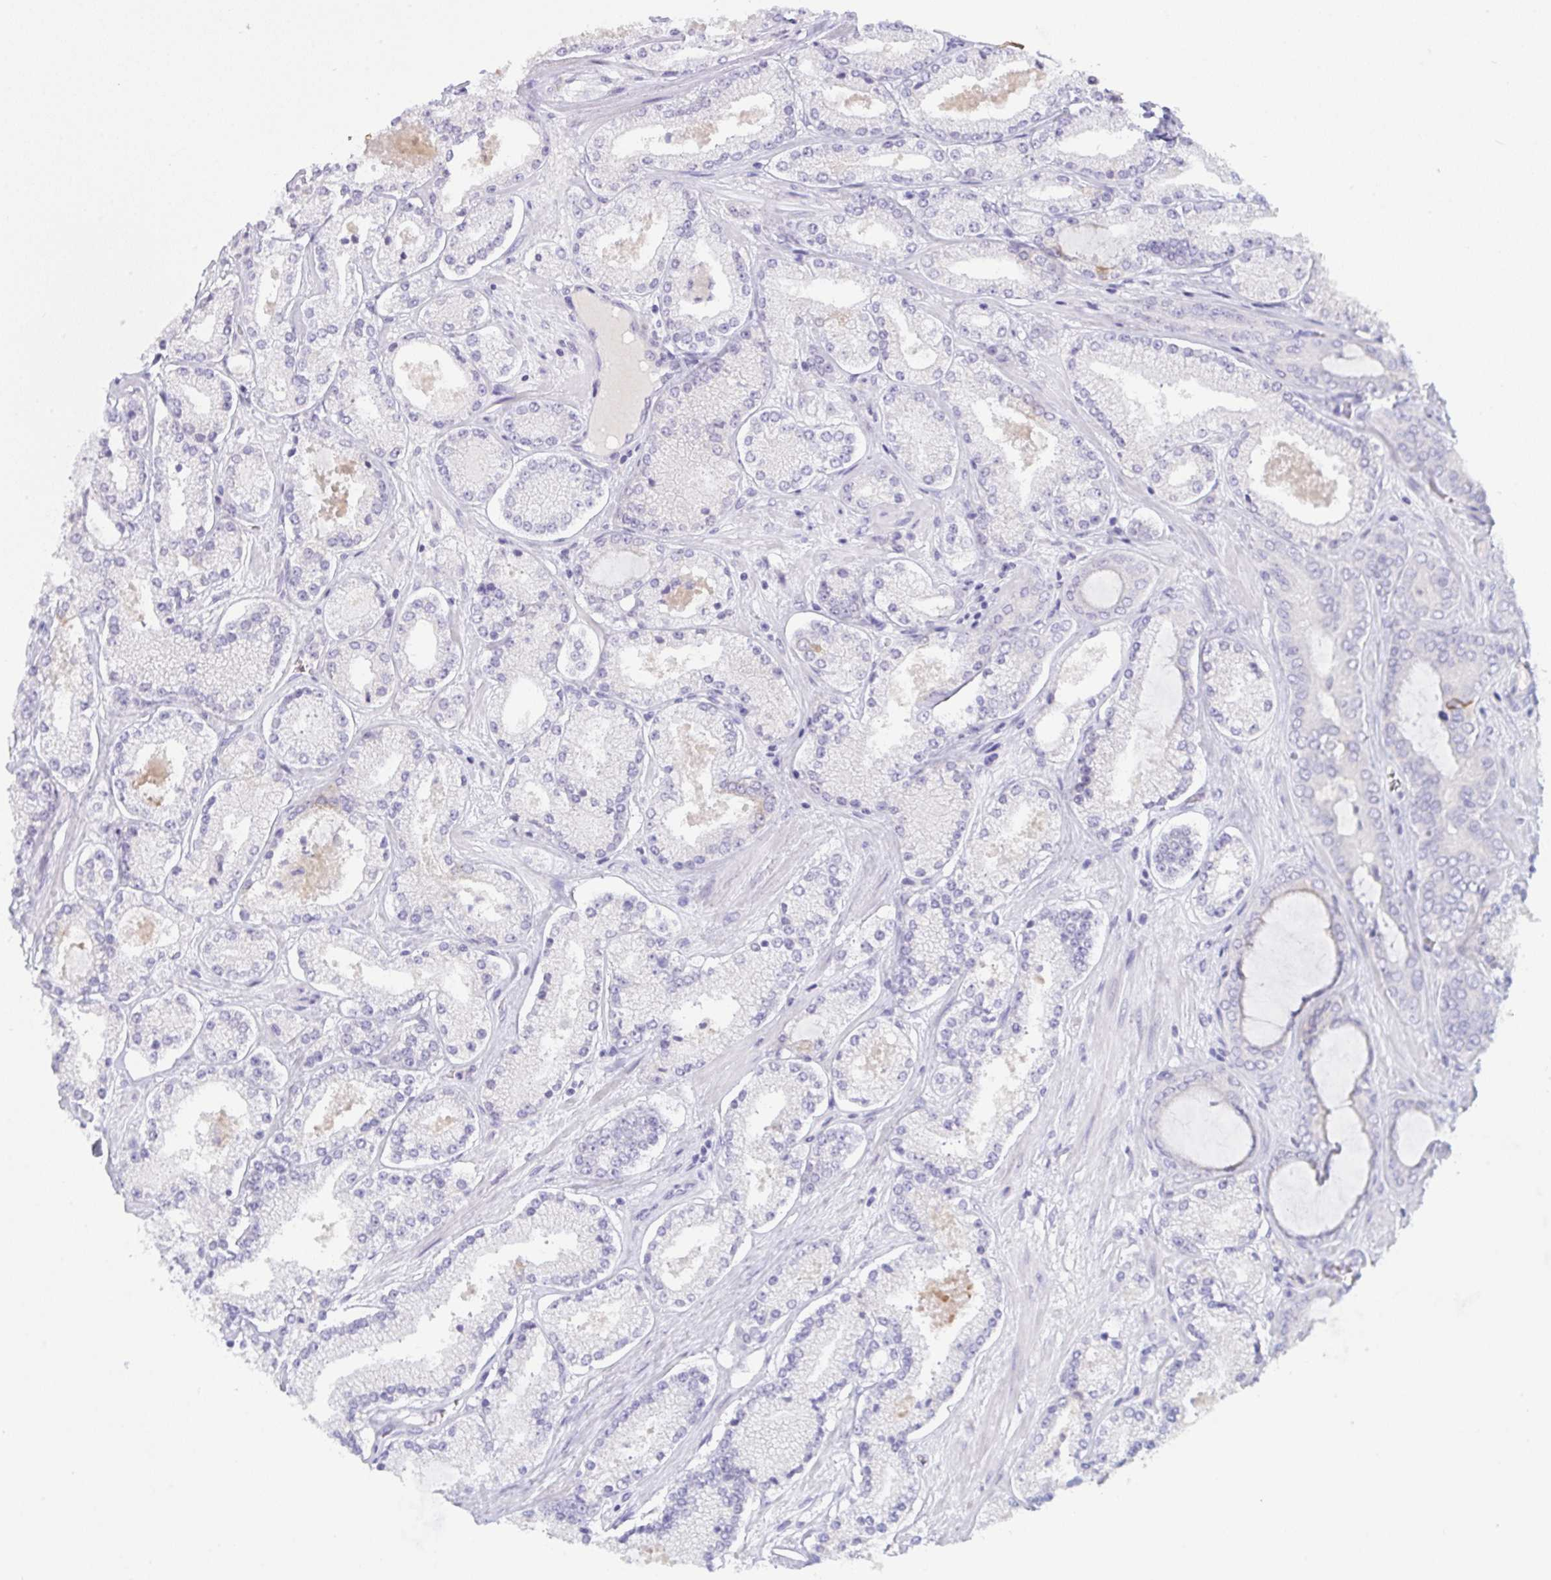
{"staining": {"intensity": "negative", "quantity": "none", "location": "none"}, "tissue": "prostate cancer", "cell_type": "Tumor cells", "image_type": "cancer", "snomed": [{"axis": "morphology", "description": "Adenocarcinoma, High grade"}, {"axis": "topography", "description": "Prostate"}], "caption": "Tumor cells are negative for brown protein staining in prostate high-grade adenocarcinoma.", "gene": "TENT5D", "patient": {"sex": "male", "age": 63}}